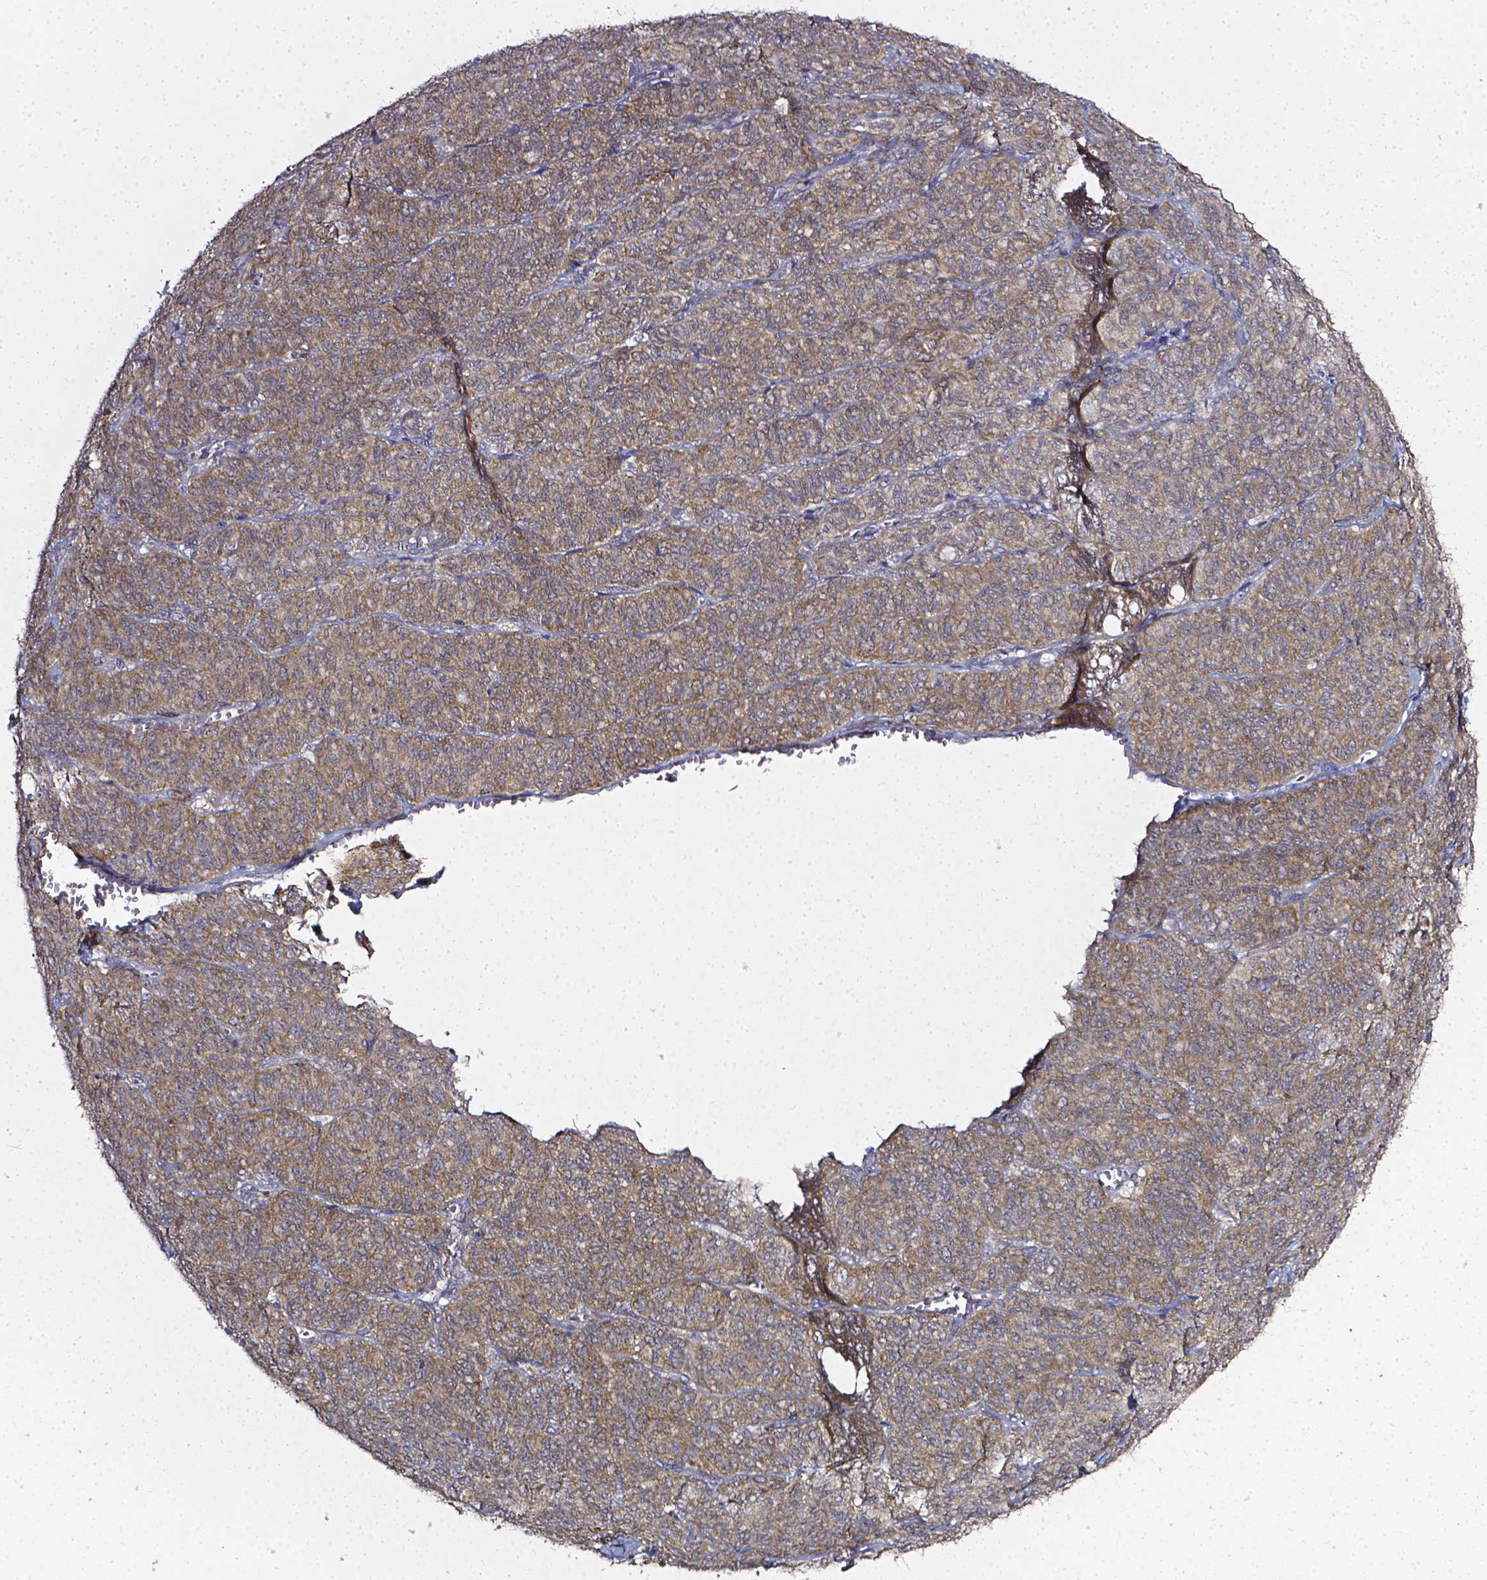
{"staining": {"intensity": "moderate", "quantity": ">75%", "location": "cytoplasmic/membranous"}, "tissue": "ovarian cancer", "cell_type": "Tumor cells", "image_type": "cancer", "snomed": [{"axis": "morphology", "description": "Carcinoma, endometroid"}, {"axis": "topography", "description": "Ovary"}], "caption": "Immunohistochemical staining of ovarian cancer (endometroid carcinoma) shows medium levels of moderate cytoplasmic/membranous protein expression in approximately >75% of tumor cells.", "gene": "PRAG1", "patient": {"sex": "female", "age": 80}}